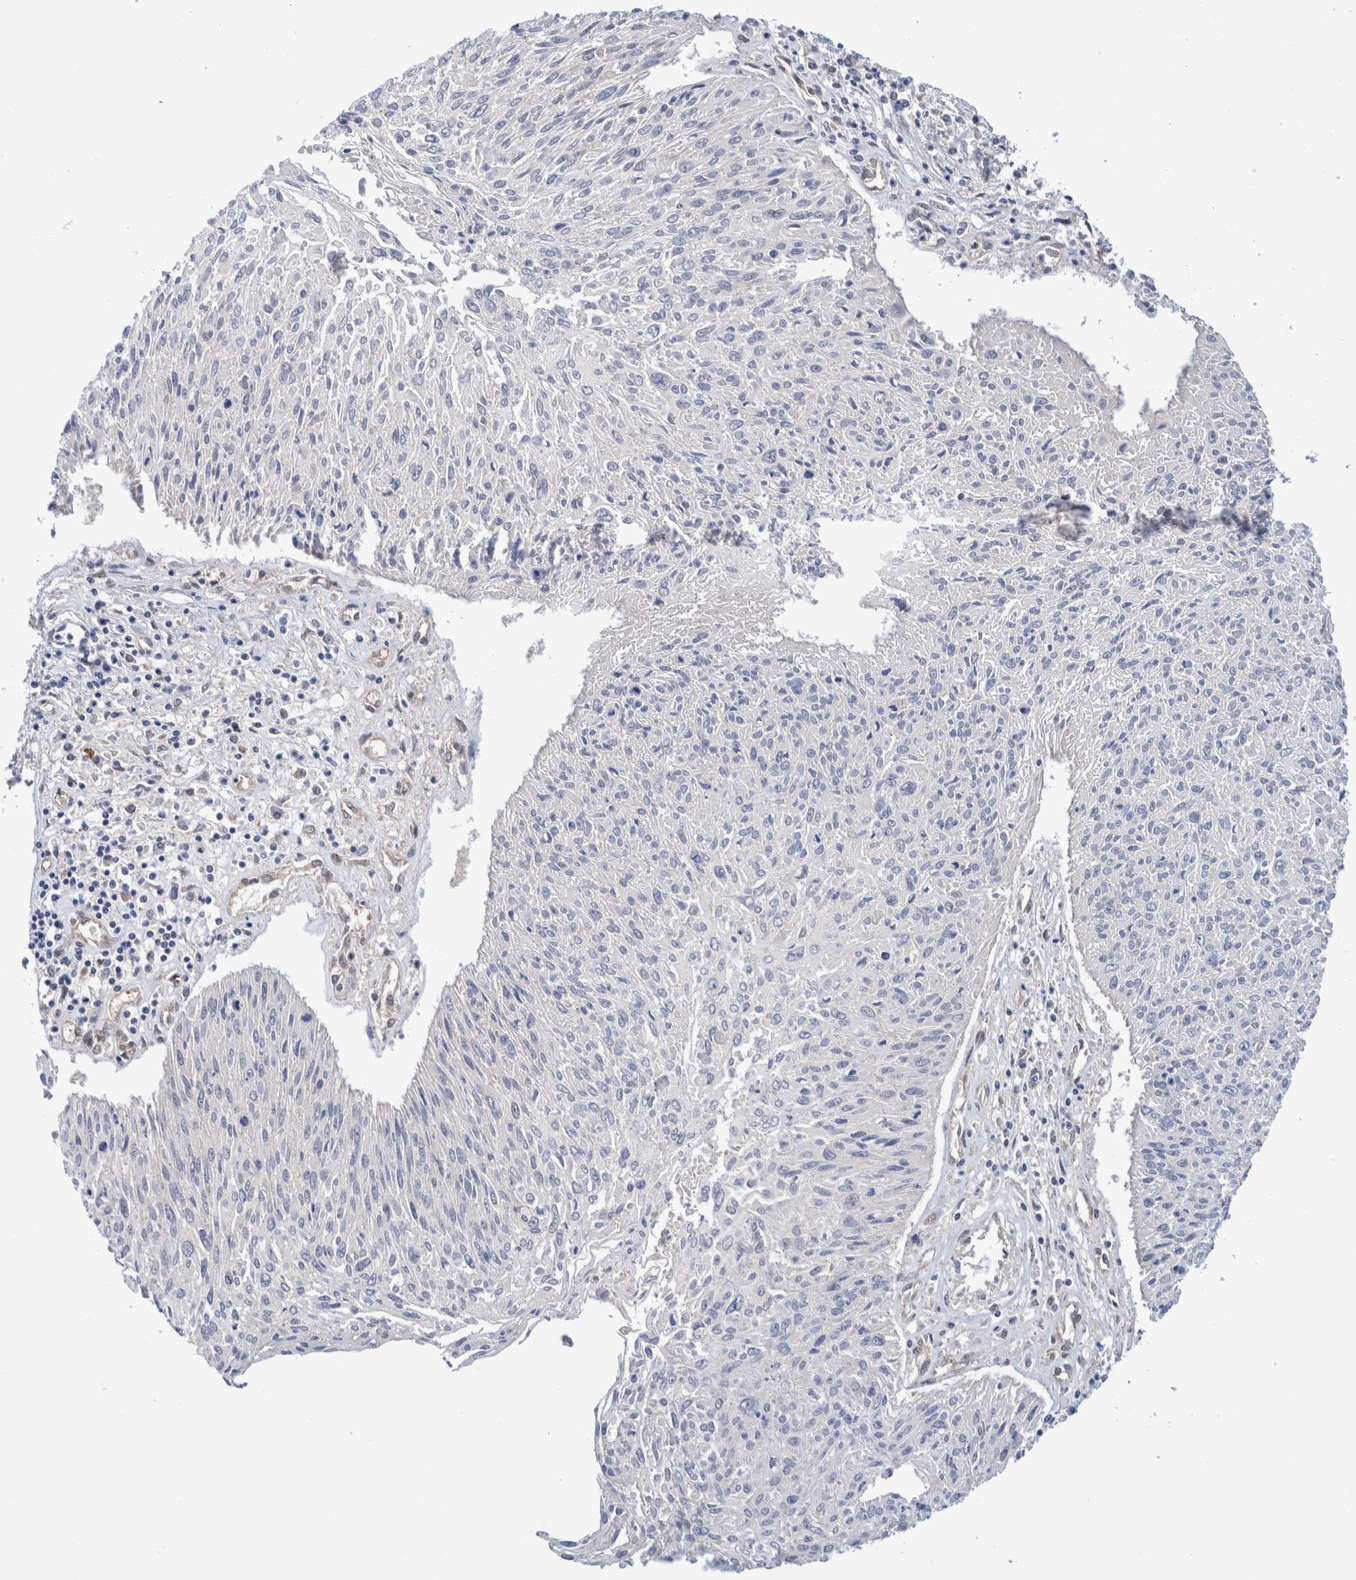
{"staining": {"intensity": "negative", "quantity": "none", "location": "none"}, "tissue": "cervical cancer", "cell_type": "Tumor cells", "image_type": "cancer", "snomed": [{"axis": "morphology", "description": "Squamous cell carcinoma, NOS"}, {"axis": "topography", "description": "Cervix"}], "caption": "Micrograph shows no significant protein staining in tumor cells of cervical squamous cell carcinoma.", "gene": "PFAS", "patient": {"sex": "female", "age": 51}}